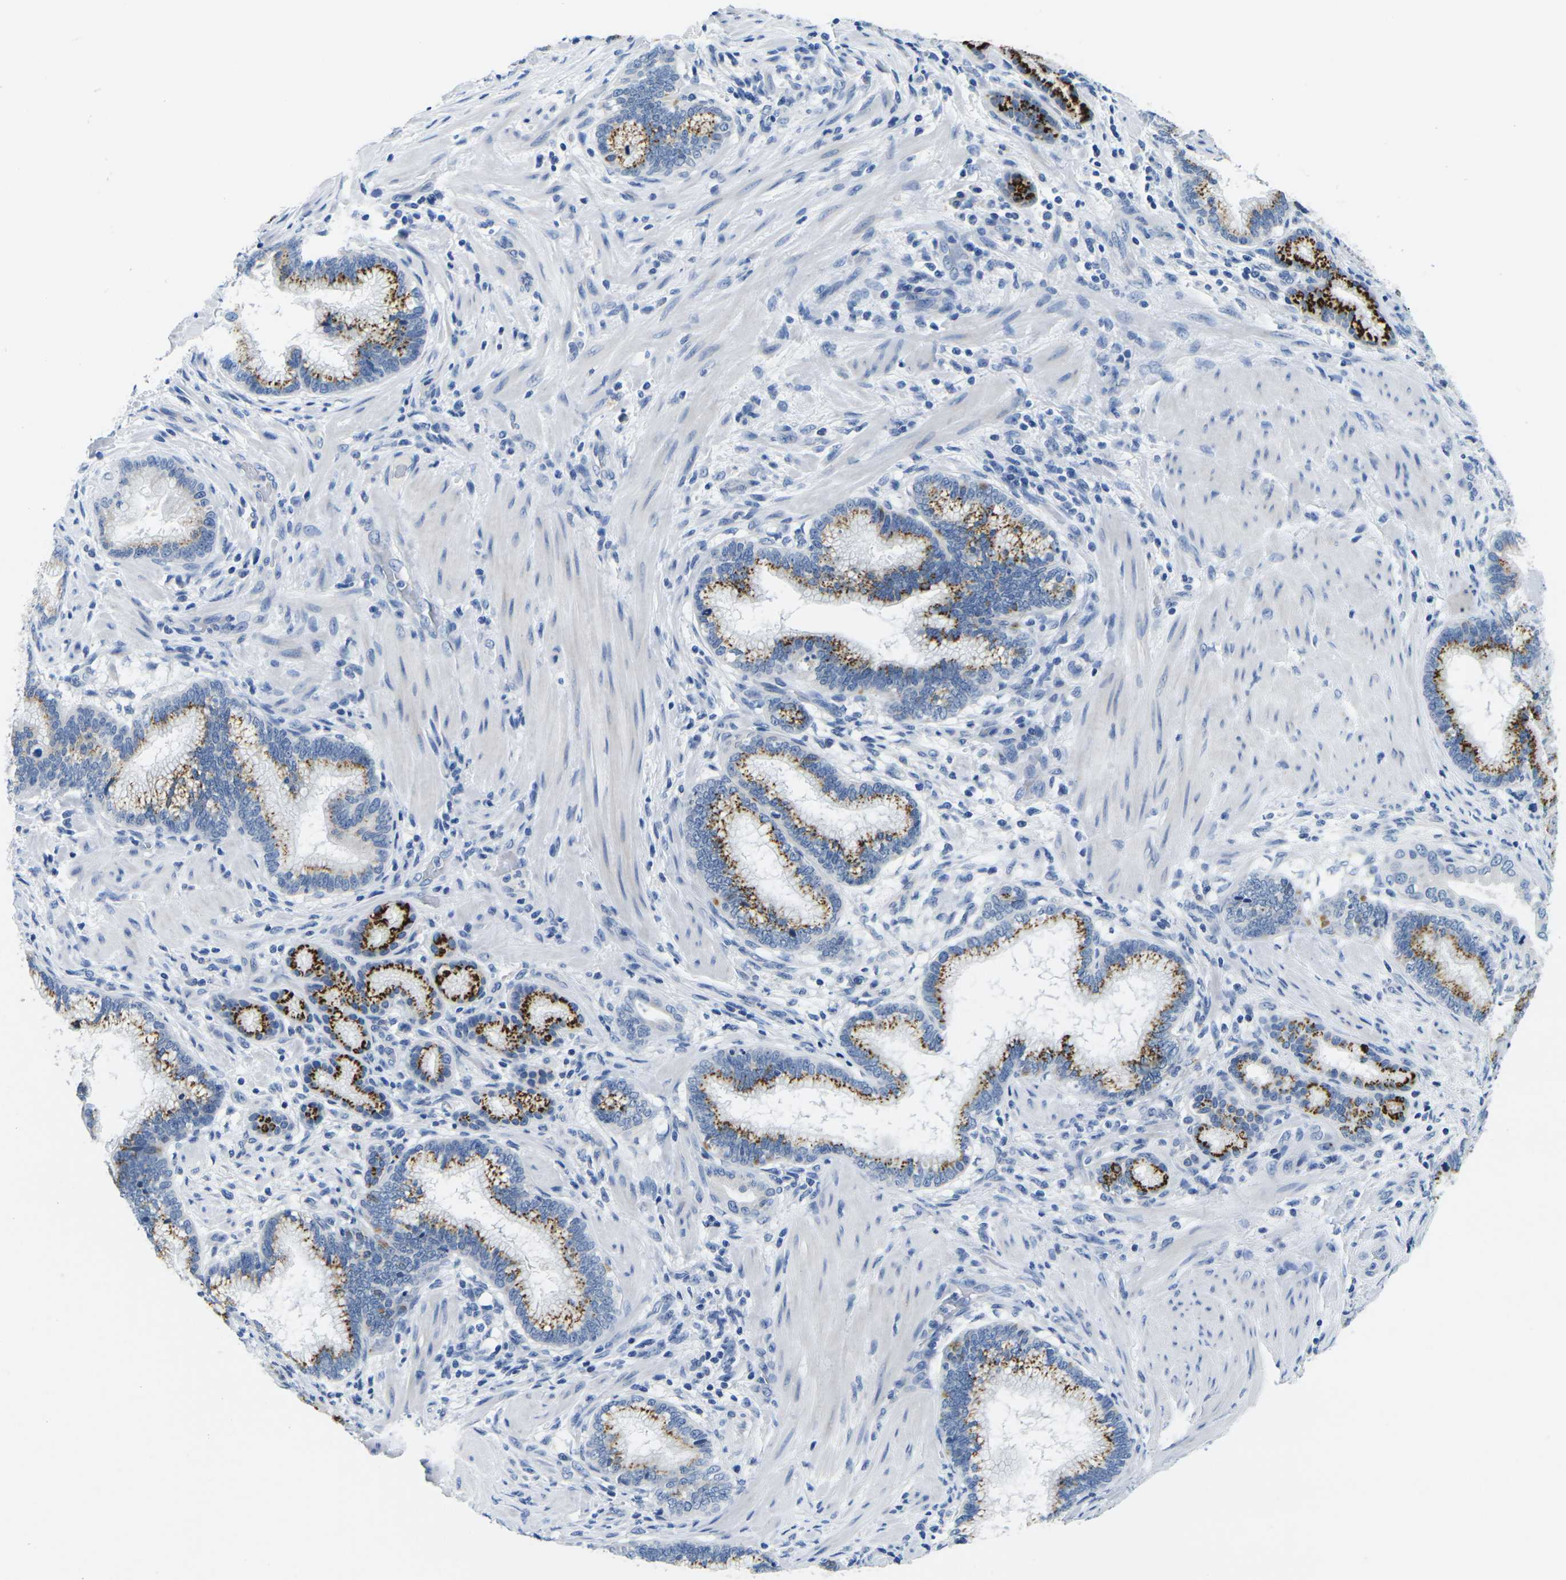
{"staining": {"intensity": "strong", "quantity": ">75%", "location": "cytoplasmic/membranous"}, "tissue": "pancreatic cancer", "cell_type": "Tumor cells", "image_type": "cancer", "snomed": [{"axis": "morphology", "description": "Adenocarcinoma, NOS"}, {"axis": "topography", "description": "Pancreas"}], "caption": "Adenocarcinoma (pancreatic) tissue demonstrates strong cytoplasmic/membranous expression in about >75% of tumor cells, visualized by immunohistochemistry. (DAB = brown stain, brightfield microscopy at high magnification).", "gene": "FAM3D", "patient": {"sex": "female", "age": 64}}